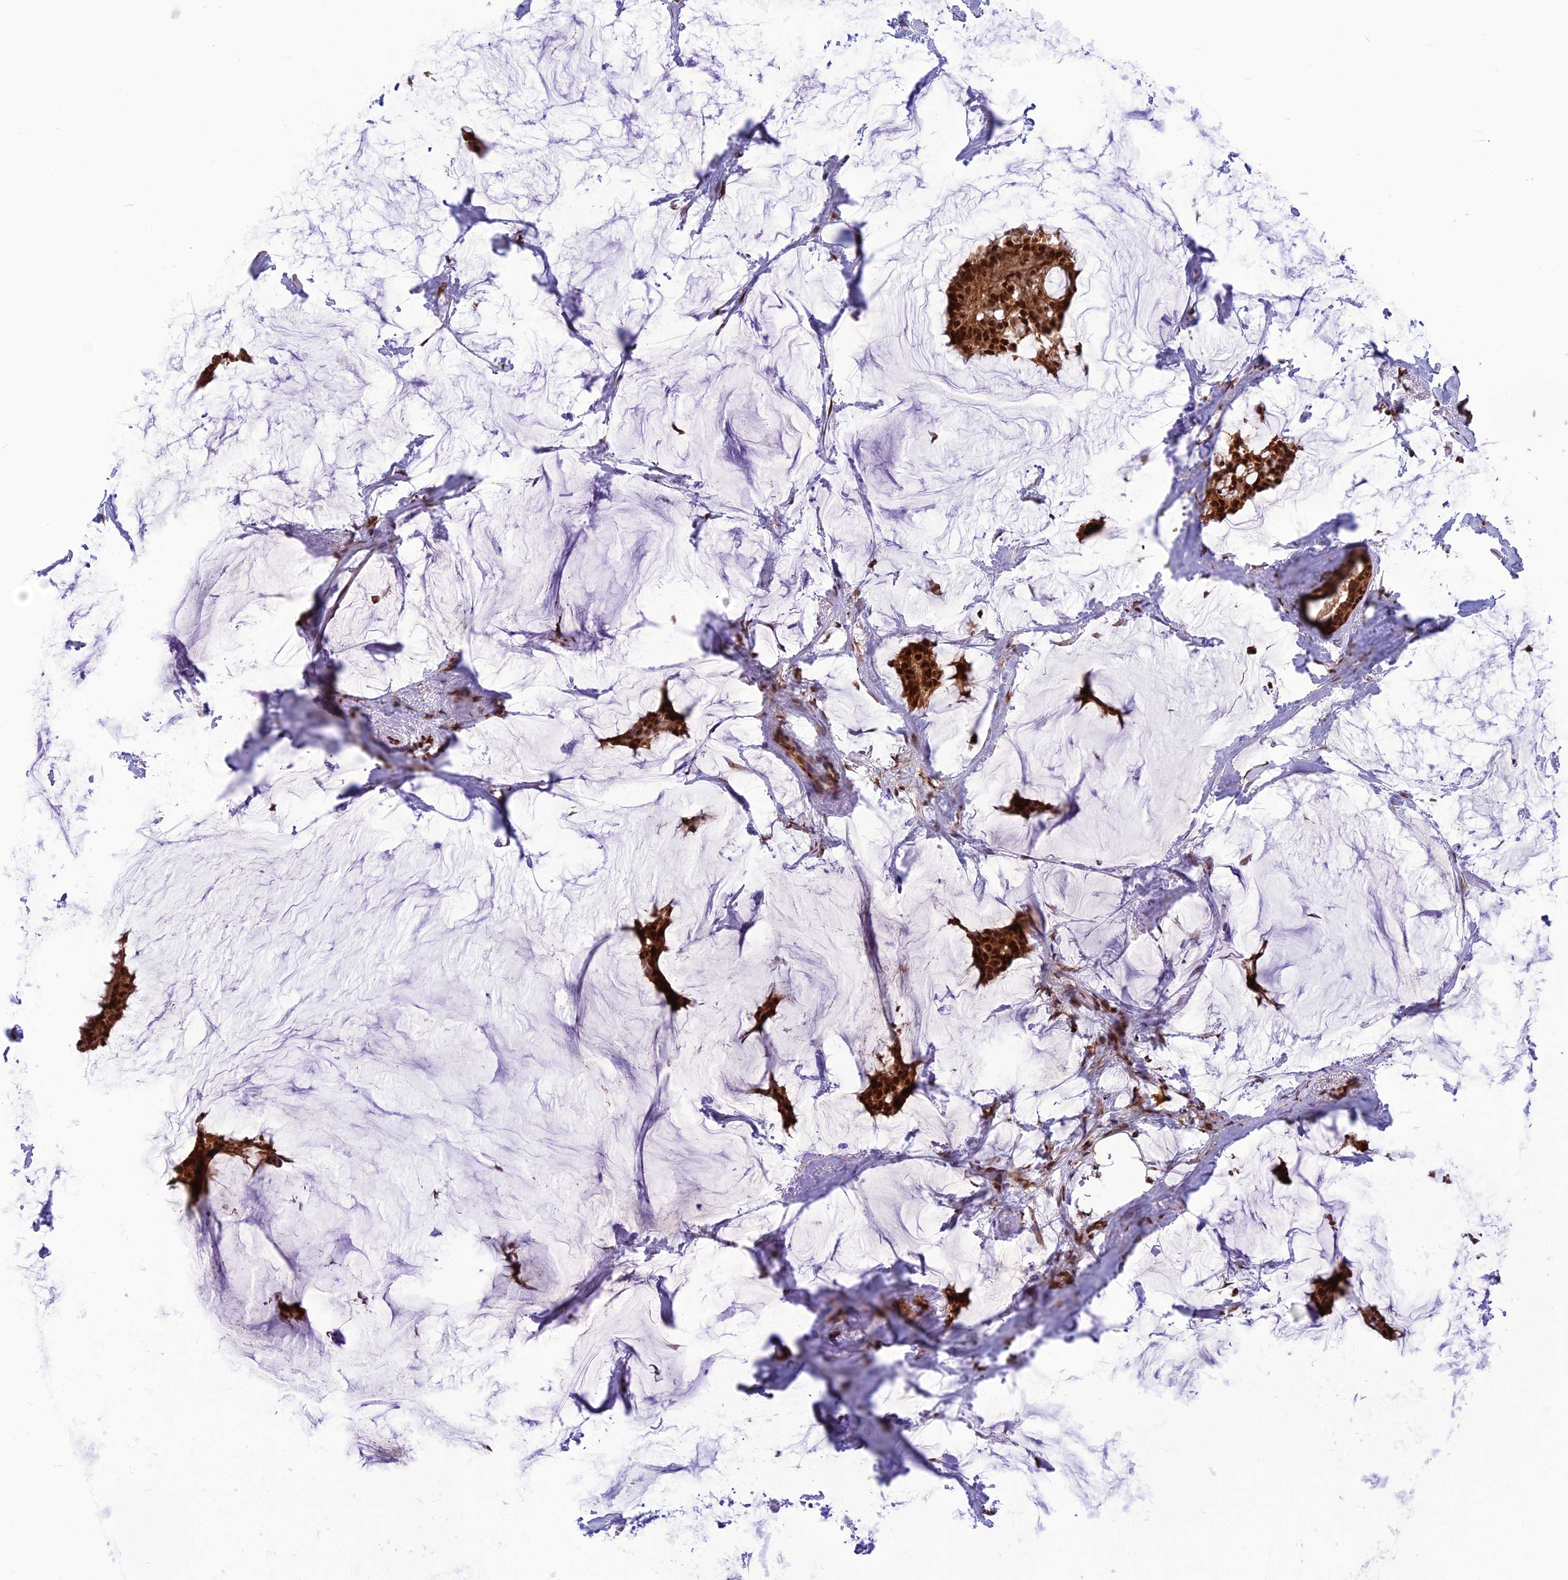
{"staining": {"intensity": "strong", "quantity": ">75%", "location": "cytoplasmic/membranous,nuclear"}, "tissue": "breast cancer", "cell_type": "Tumor cells", "image_type": "cancer", "snomed": [{"axis": "morphology", "description": "Duct carcinoma"}, {"axis": "topography", "description": "Breast"}], "caption": "A micrograph of human breast invasive ductal carcinoma stained for a protein displays strong cytoplasmic/membranous and nuclear brown staining in tumor cells.", "gene": "RTRAF", "patient": {"sex": "female", "age": 93}}